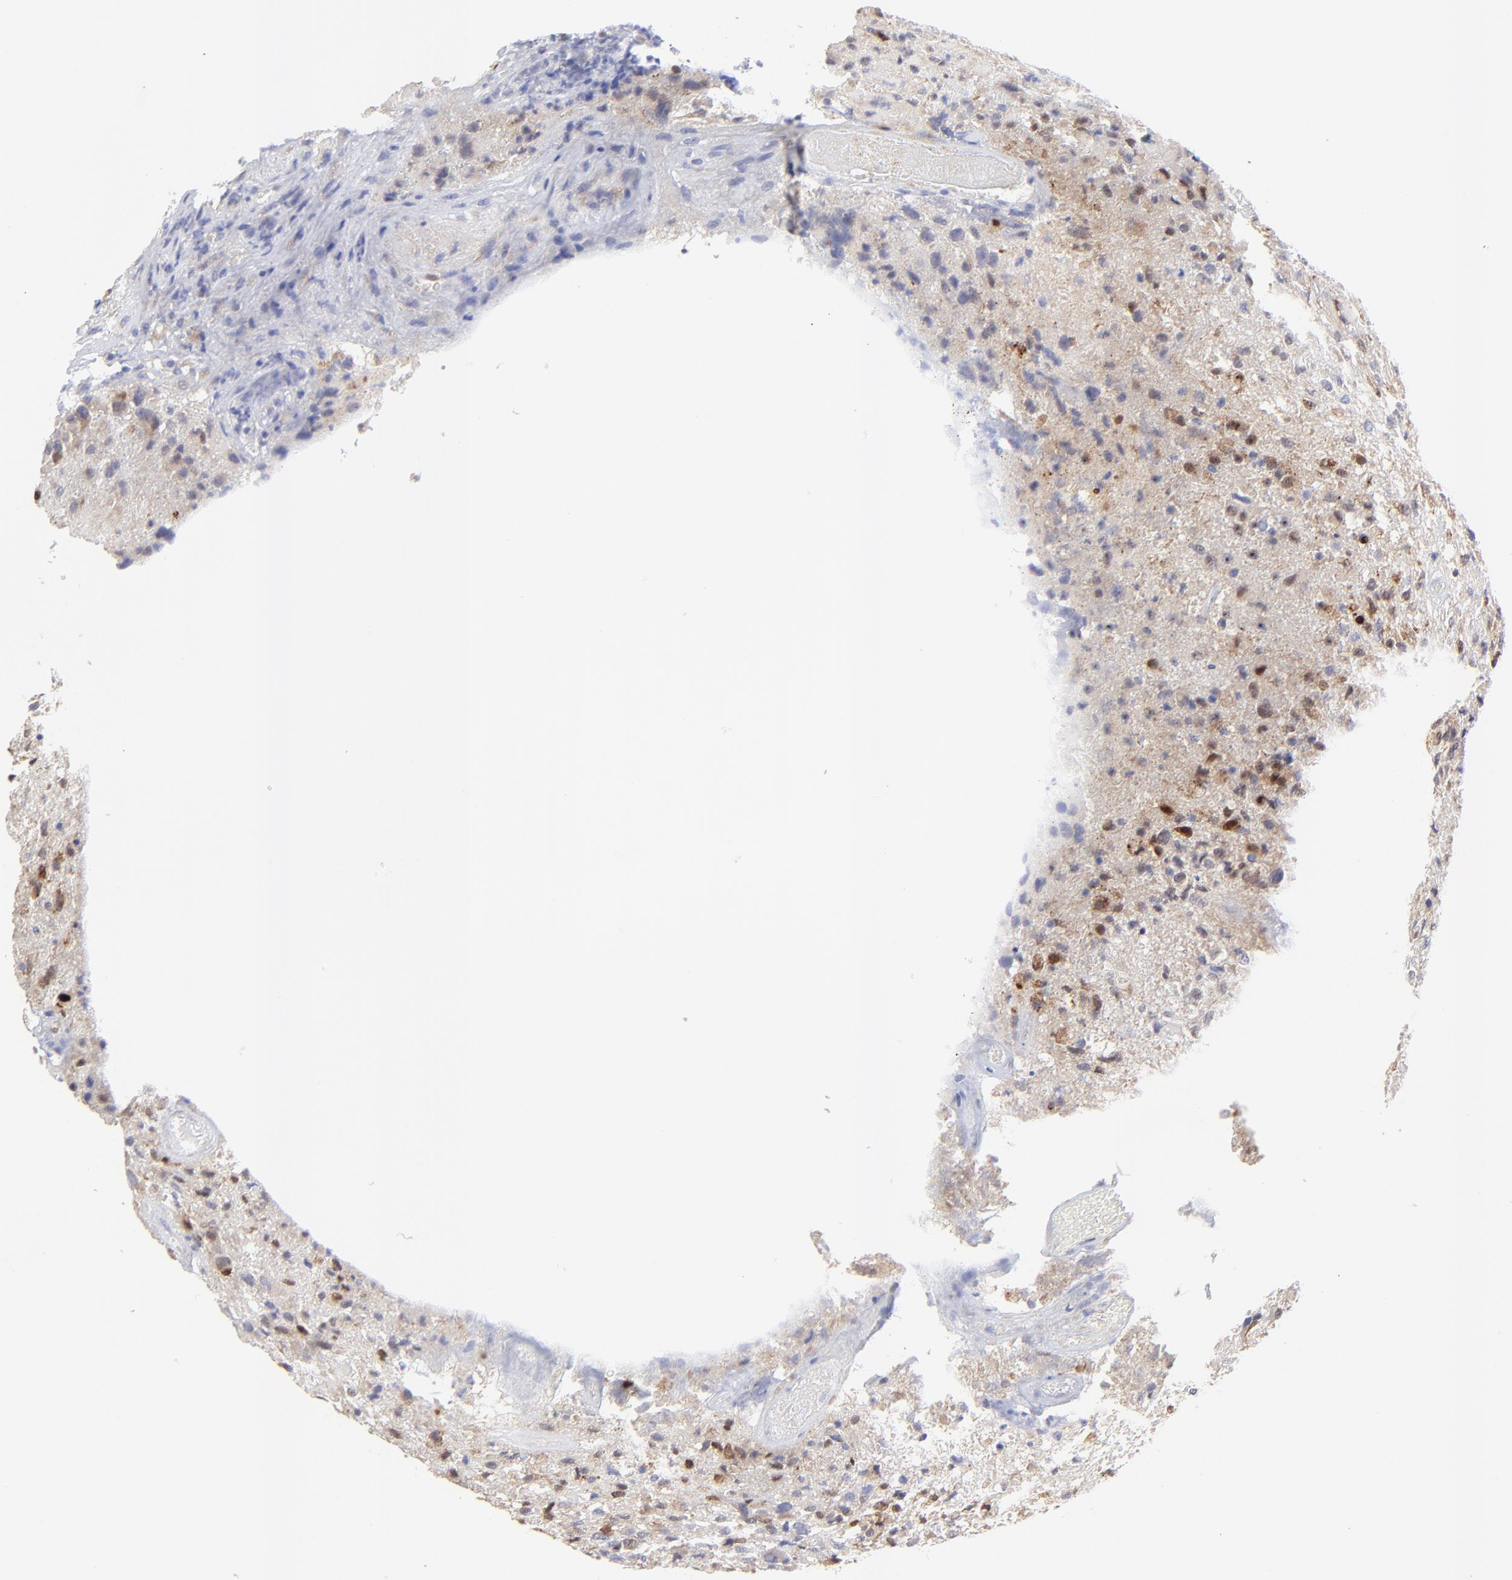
{"staining": {"intensity": "moderate", "quantity": "25%-75%", "location": "cytoplasmic/membranous,nuclear"}, "tissue": "glioma", "cell_type": "Tumor cells", "image_type": "cancer", "snomed": [{"axis": "morphology", "description": "Glioma, malignant, High grade"}, {"axis": "topography", "description": "Brain"}], "caption": "There is medium levels of moderate cytoplasmic/membranous and nuclear staining in tumor cells of high-grade glioma (malignant), as demonstrated by immunohistochemical staining (brown color).", "gene": "LHFPL1", "patient": {"sex": "male", "age": 69}}